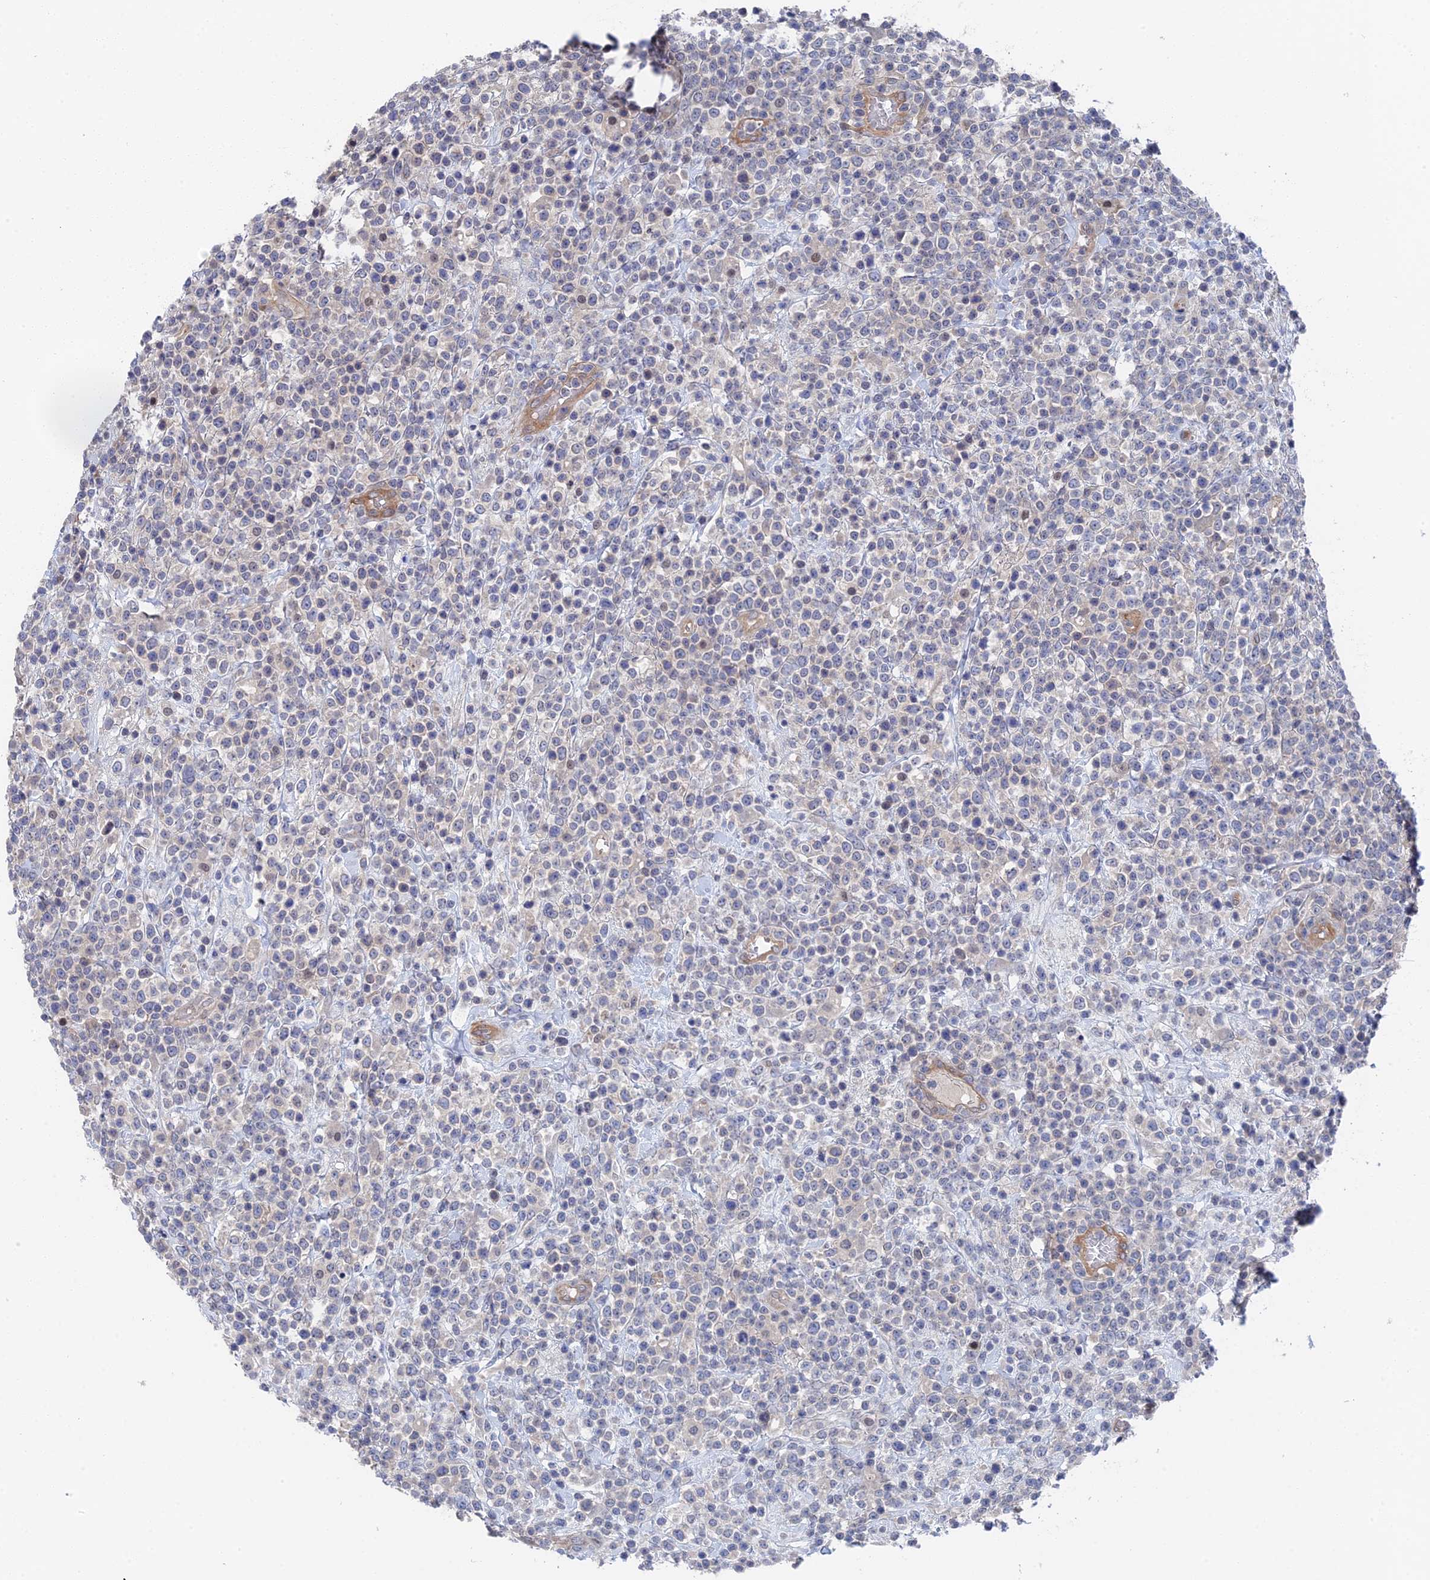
{"staining": {"intensity": "negative", "quantity": "none", "location": "none"}, "tissue": "lymphoma", "cell_type": "Tumor cells", "image_type": "cancer", "snomed": [{"axis": "morphology", "description": "Malignant lymphoma, non-Hodgkin's type, High grade"}, {"axis": "topography", "description": "Colon"}], "caption": "Immunohistochemical staining of human malignant lymphoma, non-Hodgkin's type (high-grade) displays no significant staining in tumor cells.", "gene": "MTHFSD", "patient": {"sex": "female", "age": 53}}